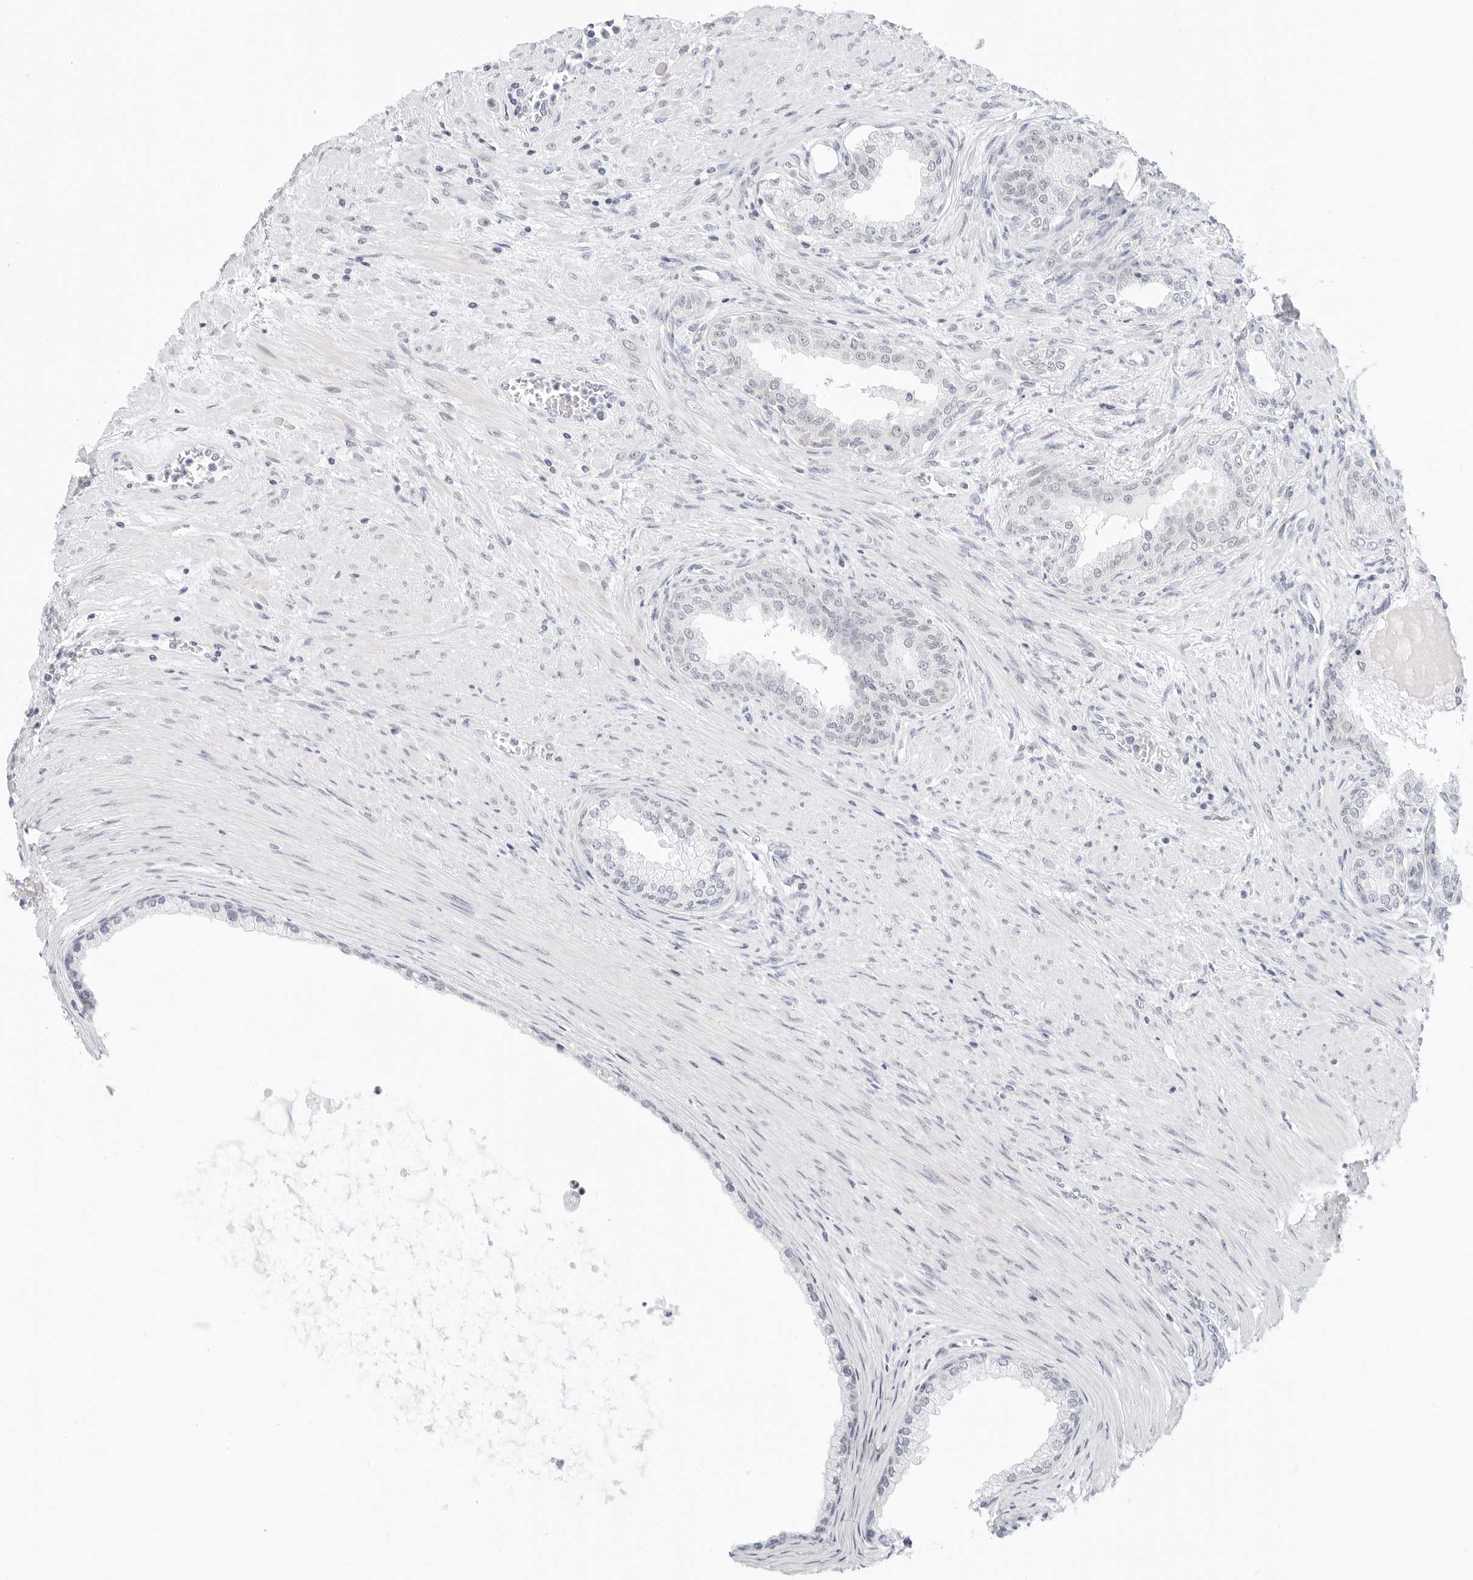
{"staining": {"intensity": "negative", "quantity": "none", "location": "none"}, "tissue": "prostate cancer", "cell_type": "Tumor cells", "image_type": "cancer", "snomed": [{"axis": "morphology", "description": "Normal tissue, NOS"}, {"axis": "morphology", "description": "Adenocarcinoma, Low grade"}, {"axis": "topography", "description": "Prostate"}, {"axis": "topography", "description": "Peripheral nerve tissue"}], "caption": "Prostate cancer stained for a protein using immunohistochemistry exhibits no expression tumor cells.", "gene": "TSEN2", "patient": {"sex": "male", "age": 71}}